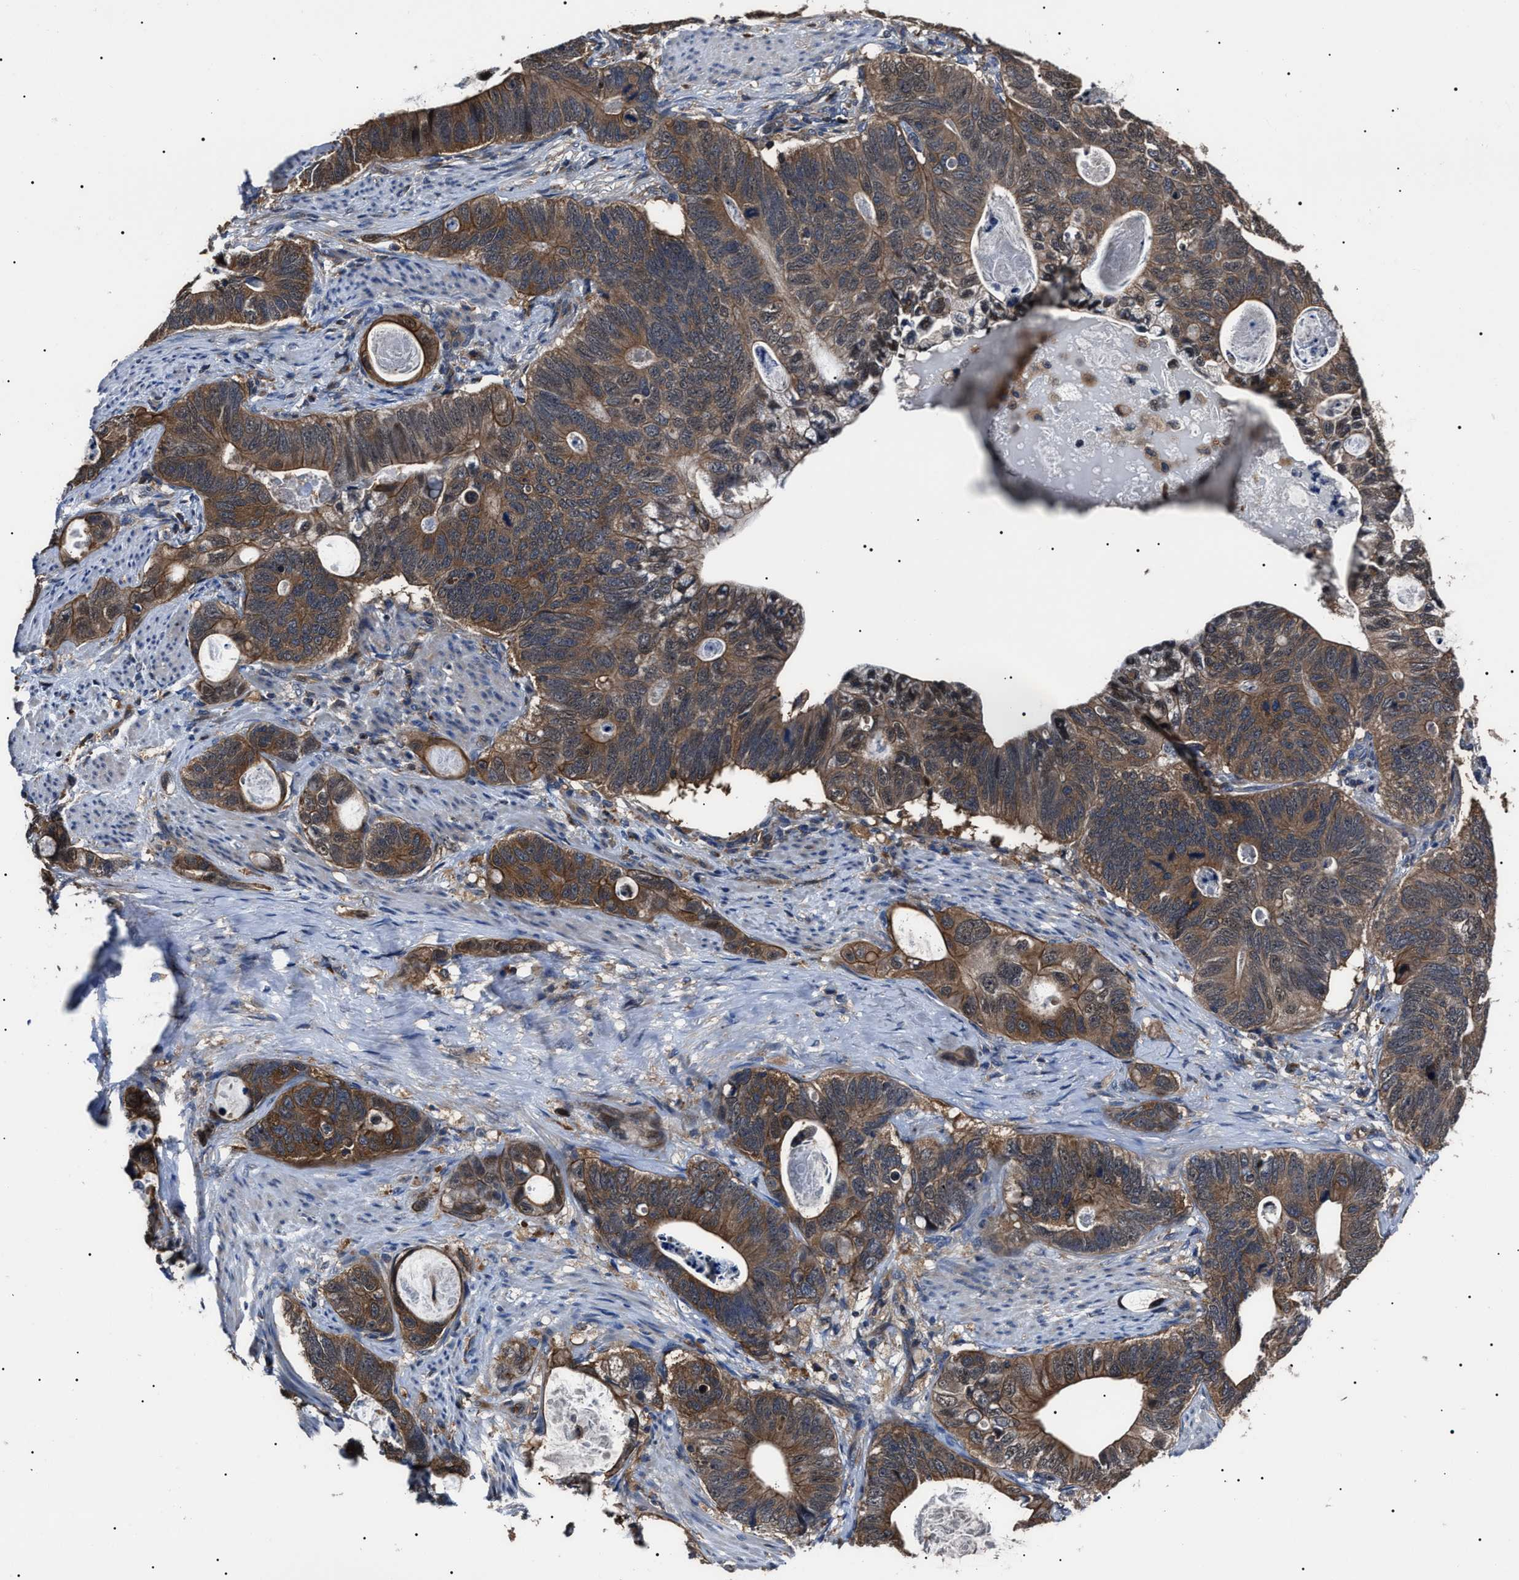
{"staining": {"intensity": "moderate", "quantity": ">75%", "location": "cytoplasmic/membranous"}, "tissue": "stomach cancer", "cell_type": "Tumor cells", "image_type": "cancer", "snomed": [{"axis": "morphology", "description": "Normal tissue, NOS"}, {"axis": "morphology", "description": "Adenocarcinoma, NOS"}, {"axis": "topography", "description": "Stomach"}], "caption": "Human stomach adenocarcinoma stained with a protein marker reveals moderate staining in tumor cells.", "gene": "CCT8", "patient": {"sex": "female", "age": 89}}